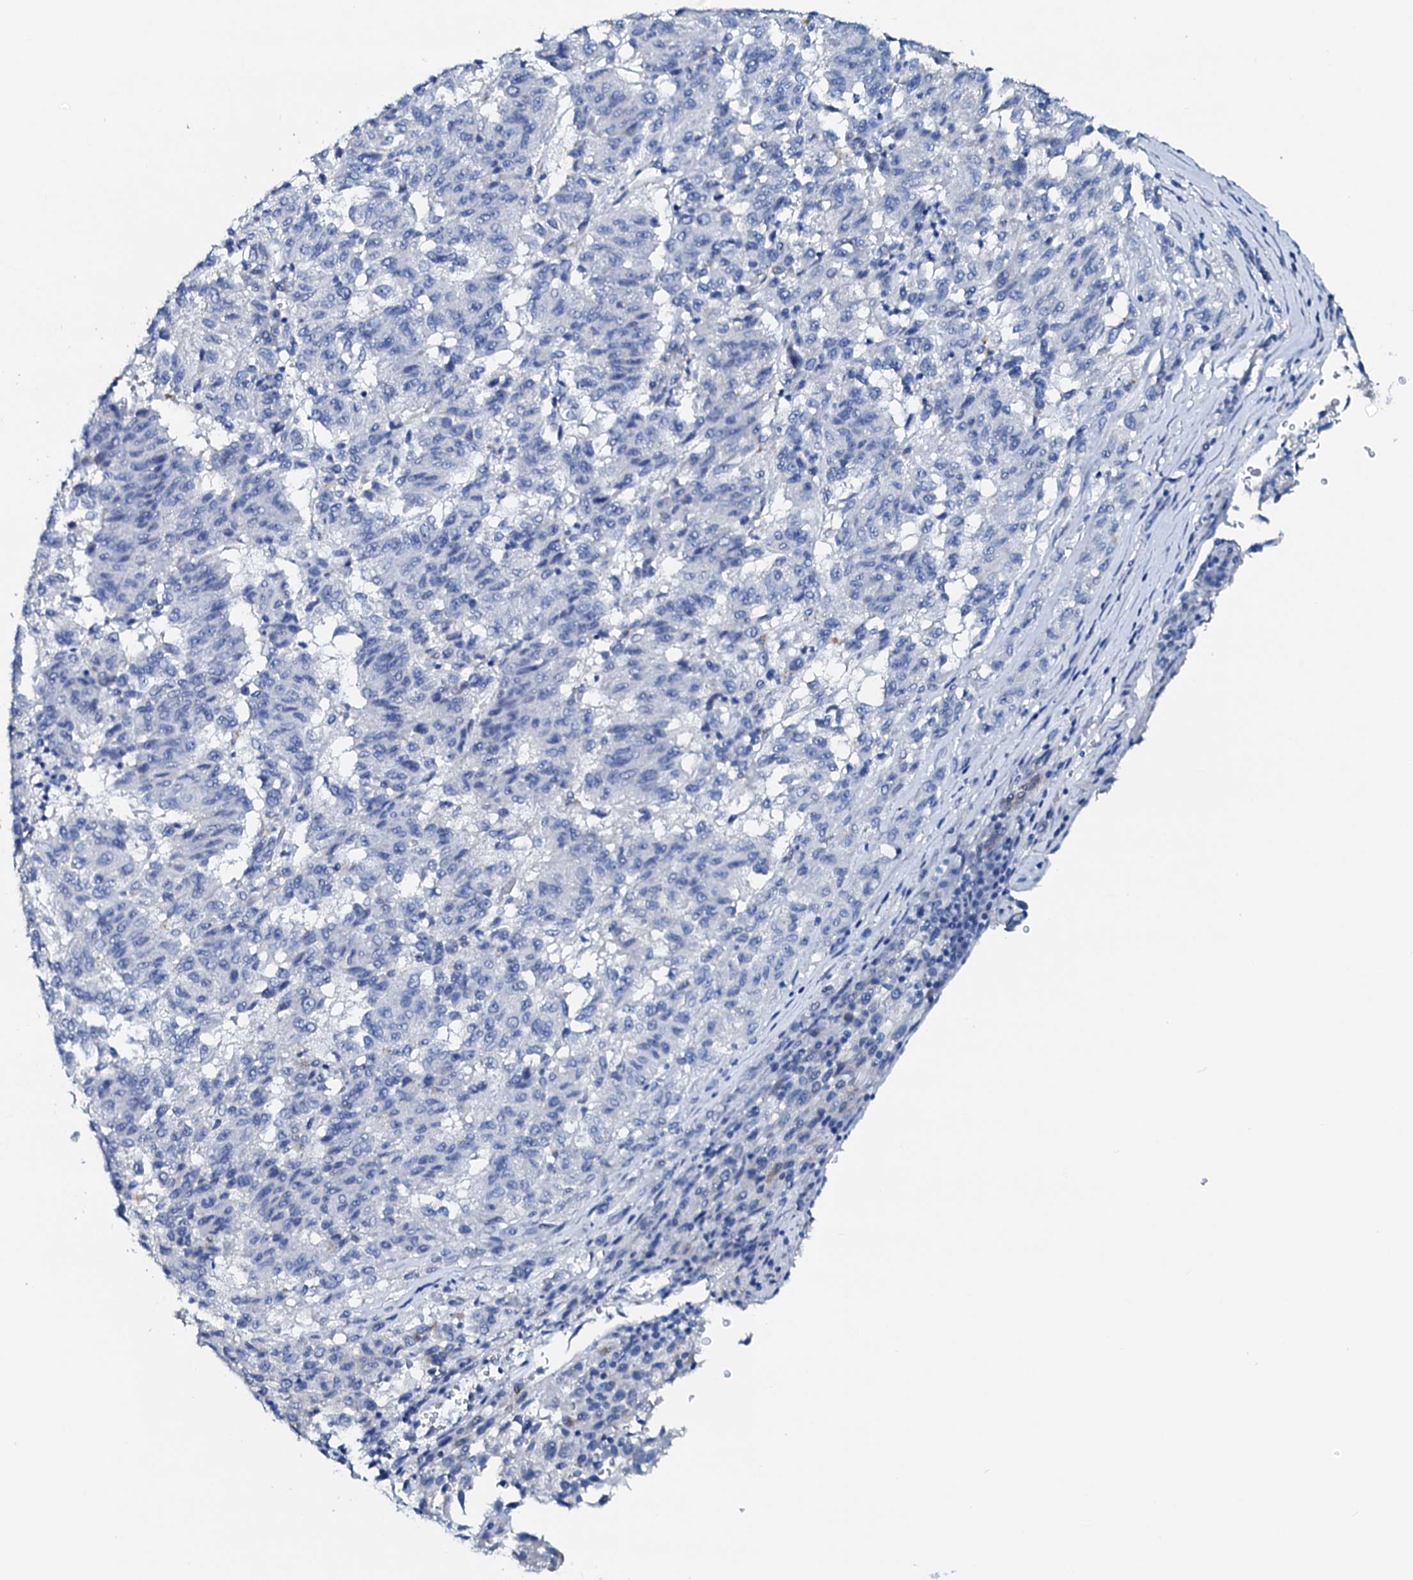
{"staining": {"intensity": "negative", "quantity": "none", "location": "none"}, "tissue": "melanoma", "cell_type": "Tumor cells", "image_type": "cancer", "snomed": [{"axis": "morphology", "description": "Malignant melanoma, Metastatic site"}, {"axis": "topography", "description": "Lung"}], "caption": "Melanoma was stained to show a protein in brown. There is no significant staining in tumor cells.", "gene": "AMER2", "patient": {"sex": "male", "age": 64}}